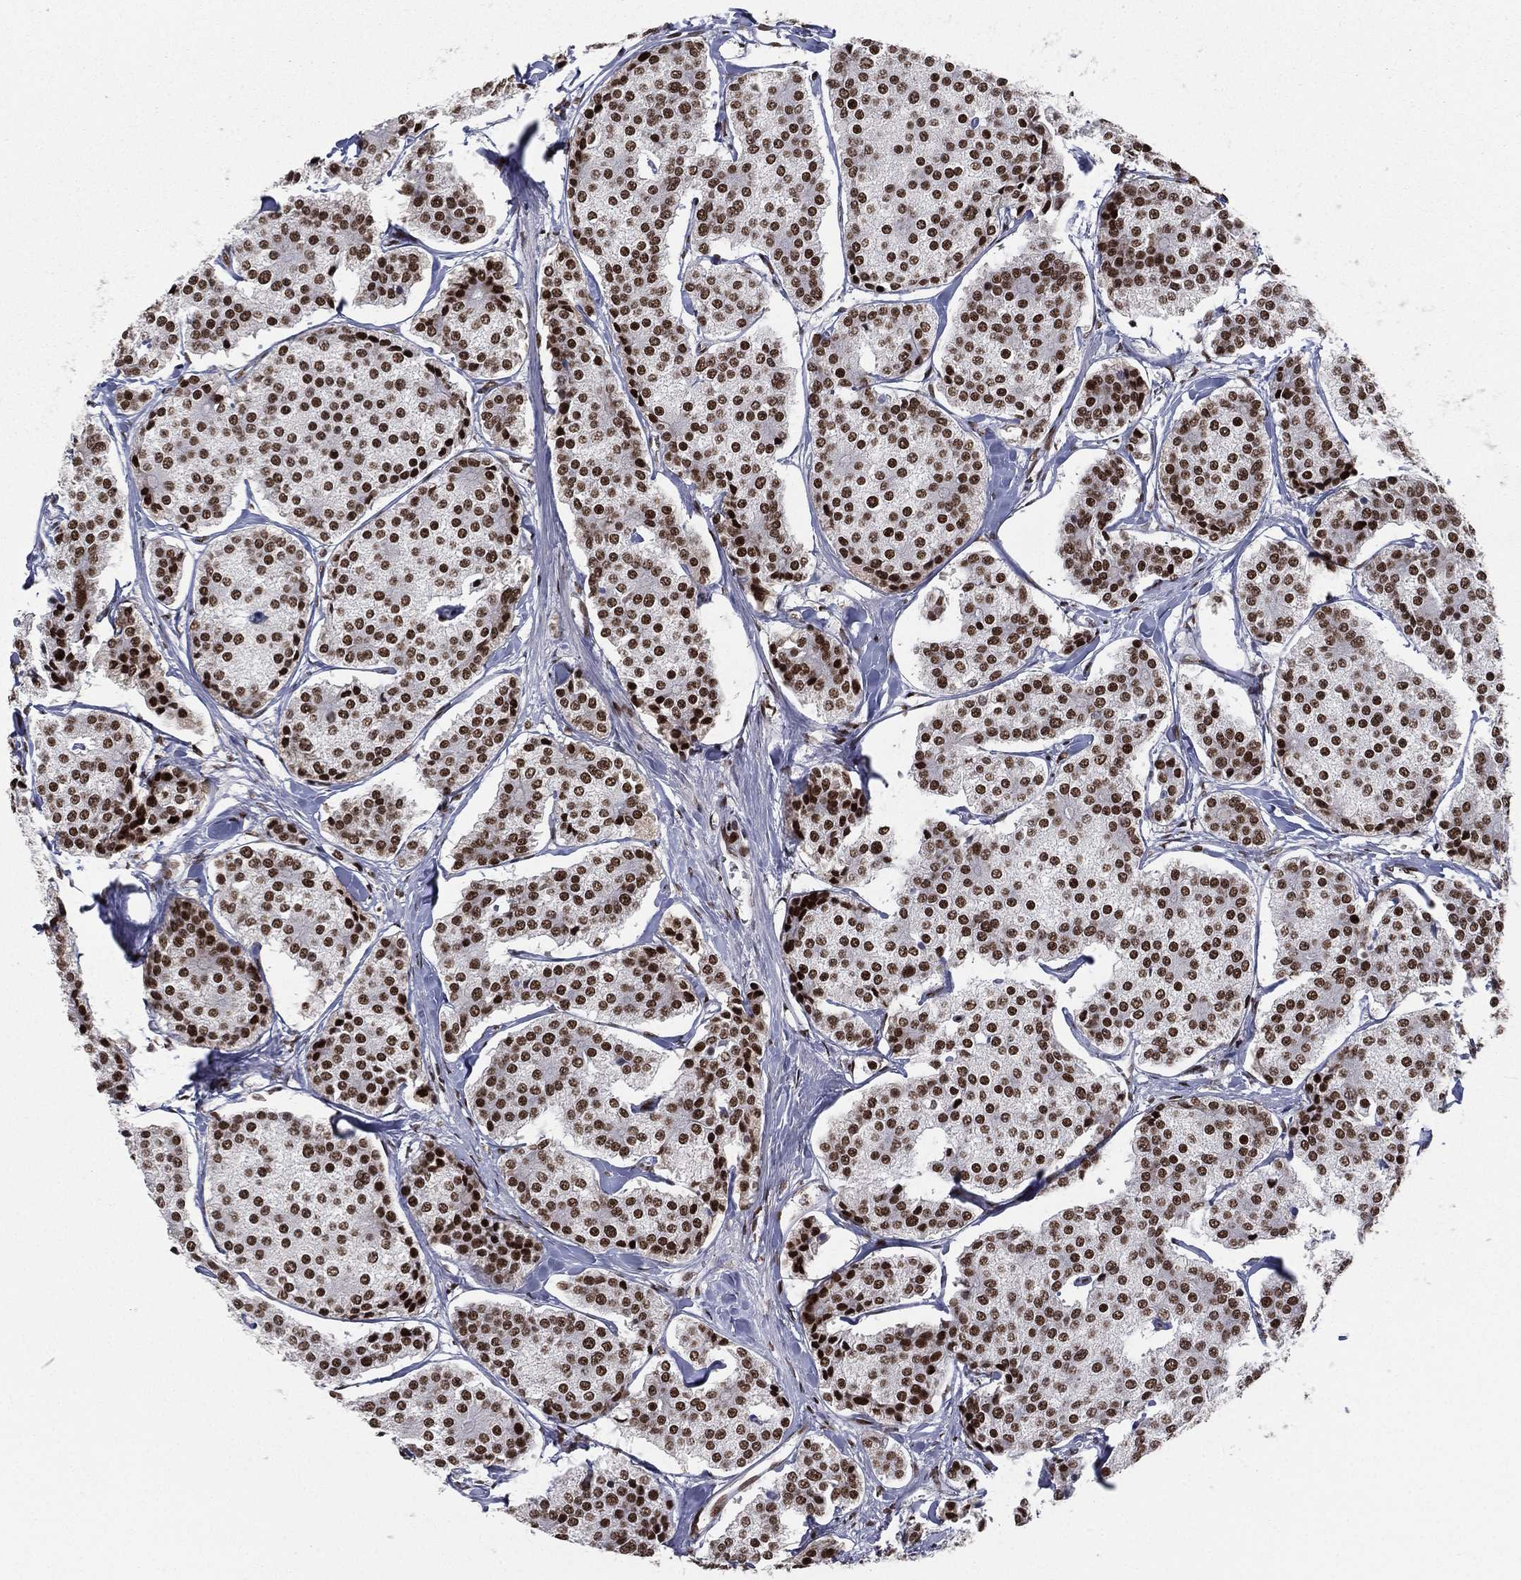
{"staining": {"intensity": "strong", "quantity": ">75%", "location": "nuclear"}, "tissue": "carcinoid", "cell_type": "Tumor cells", "image_type": "cancer", "snomed": [{"axis": "morphology", "description": "Carcinoid, malignant, NOS"}, {"axis": "topography", "description": "Small intestine"}], "caption": "A histopathology image of human carcinoid stained for a protein demonstrates strong nuclear brown staining in tumor cells.", "gene": "RTF1", "patient": {"sex": "female", "age": 65}}